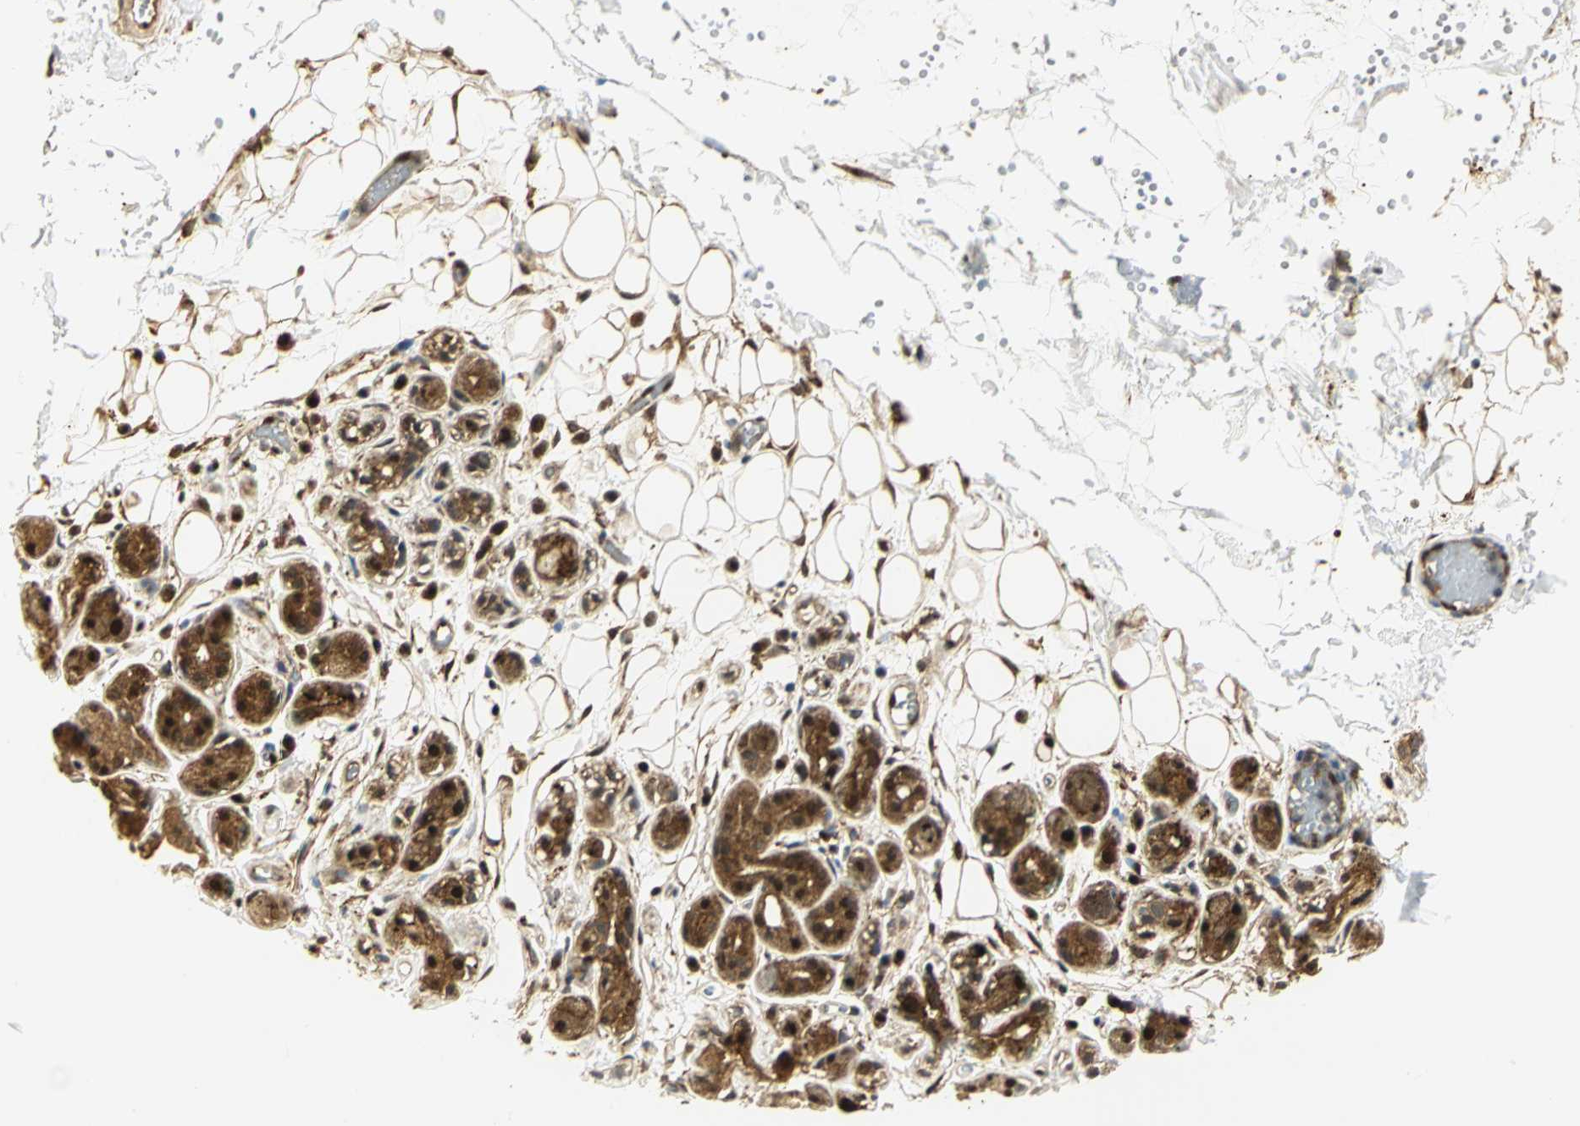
{"staining": {"intensity": "strong", "quantity": ">75%", "location": "cytoplasmic/membranous,nuclear"}, "tissue": "salivary gland", "cell_type": "Glandular cells", "image_type": "normal", "snomed": [{"axis": "morphology", "description": "Normal tissue, NOS"}, {"axis": "topography", "description": "Salivary gland"}], "caption": "Immunohistochemical staining of benign human salivary gland reveals high levels of strong cytoplasmic/membranous,nuclear positivity in approximately >75% of glandular cells. Immunohistochemistry stains the protein in brown and the nuclei are stained blue.", "gene": "EEA1", "patient": {"sex": "male", "age": 54}}